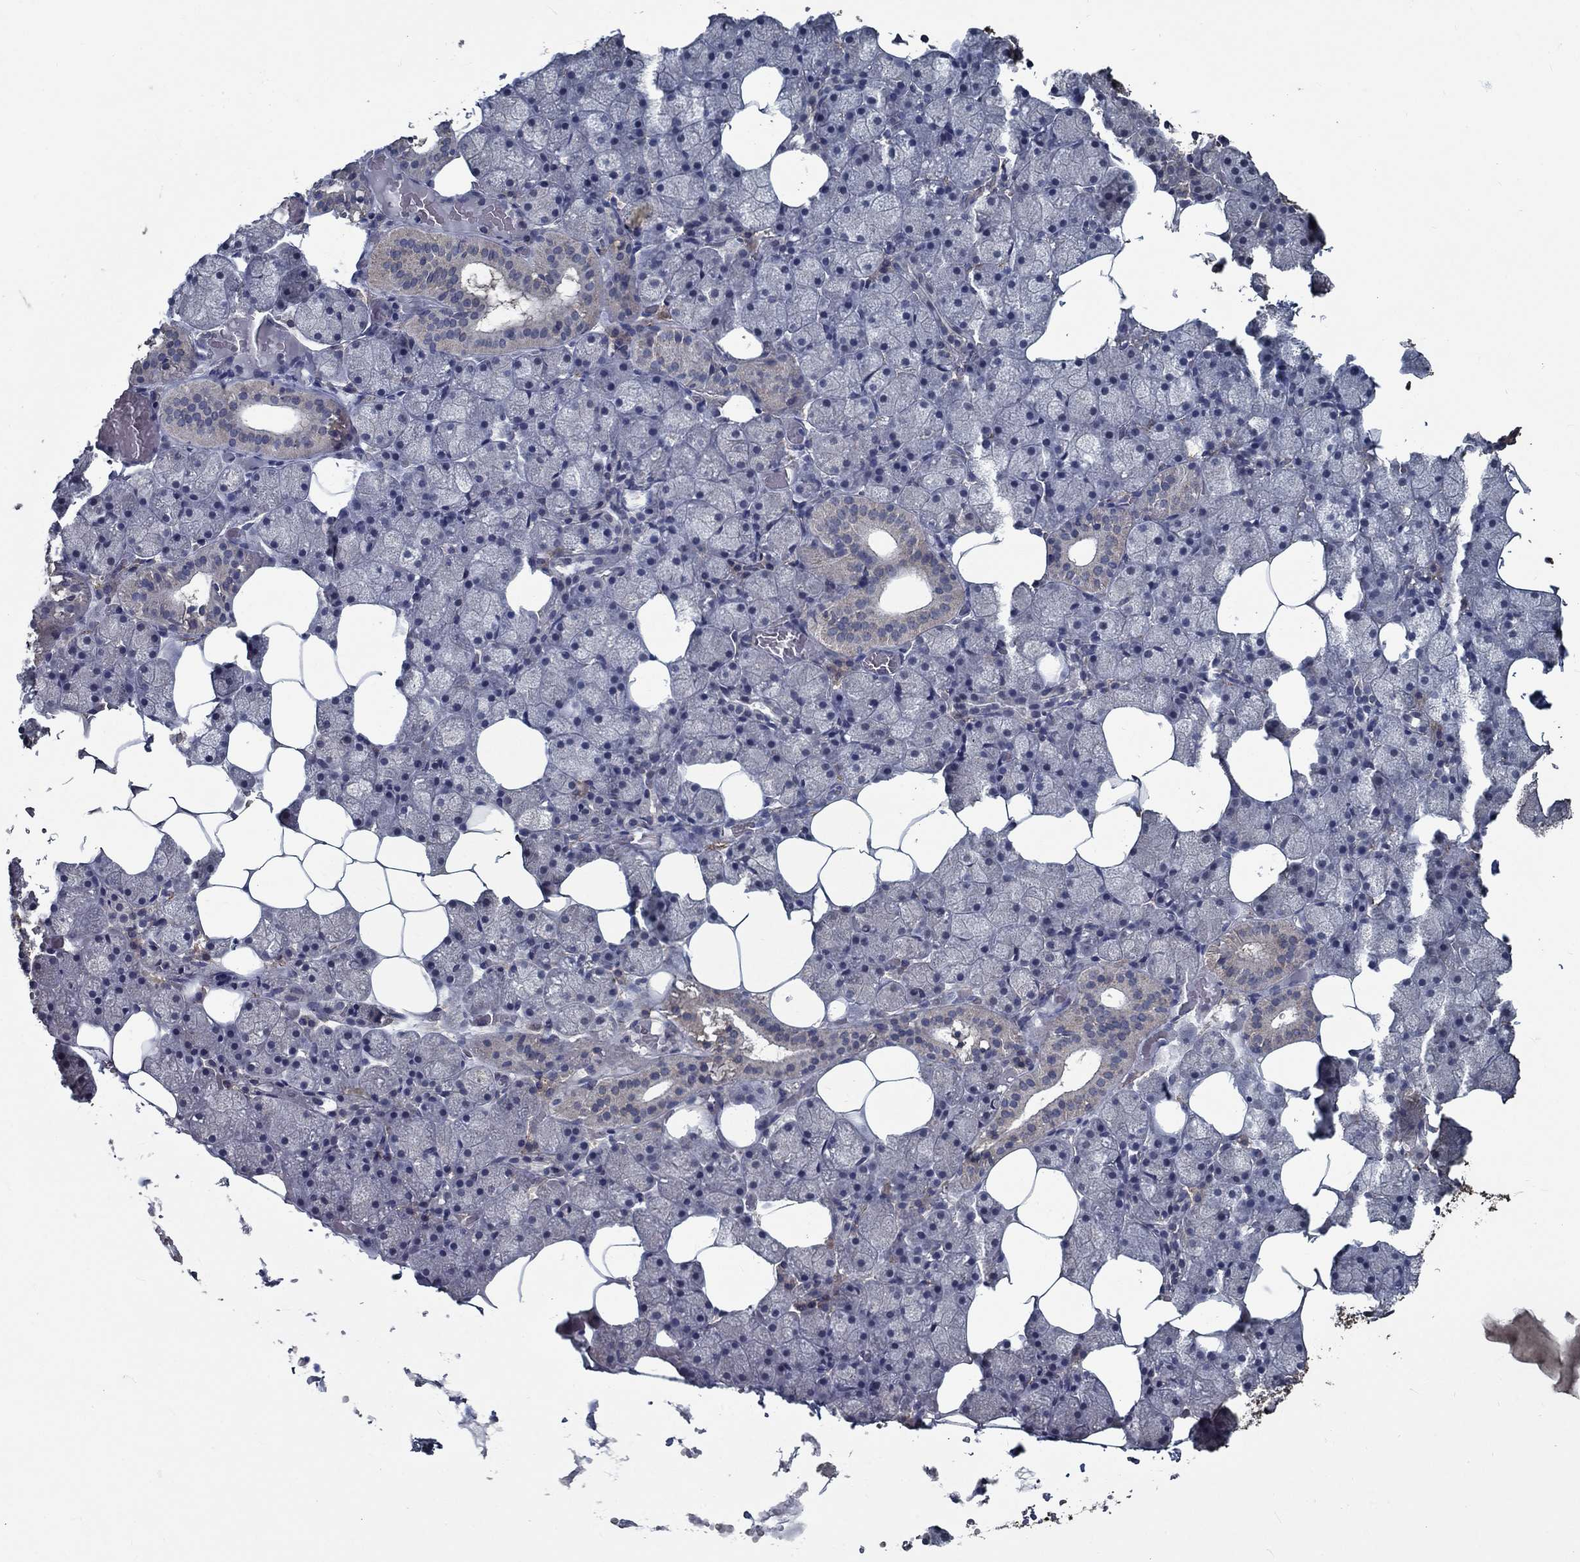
{"staining": {"intensity": "moderate", "quantity": "<25%", "location": "cytoplasmic/membranous"}, "tissue": "salivary gland", "cell_type": "Glandular cells", "image_type": "normal", "snomed": [{"axis": "morphology", "description": "Normal tissue, NOS"}, {"axis": "topography", "description": "Salivary gland"}], "caption": "A high-resolution image shows immunohistochemistry (IHC) staining of normal salivary gland, which reveals moderate cytoplasmic/membranous positivity in approximately <25% of glandular cells.", "gene": "SLC44A1", "patient": {"sex": "male", "age": 38}}